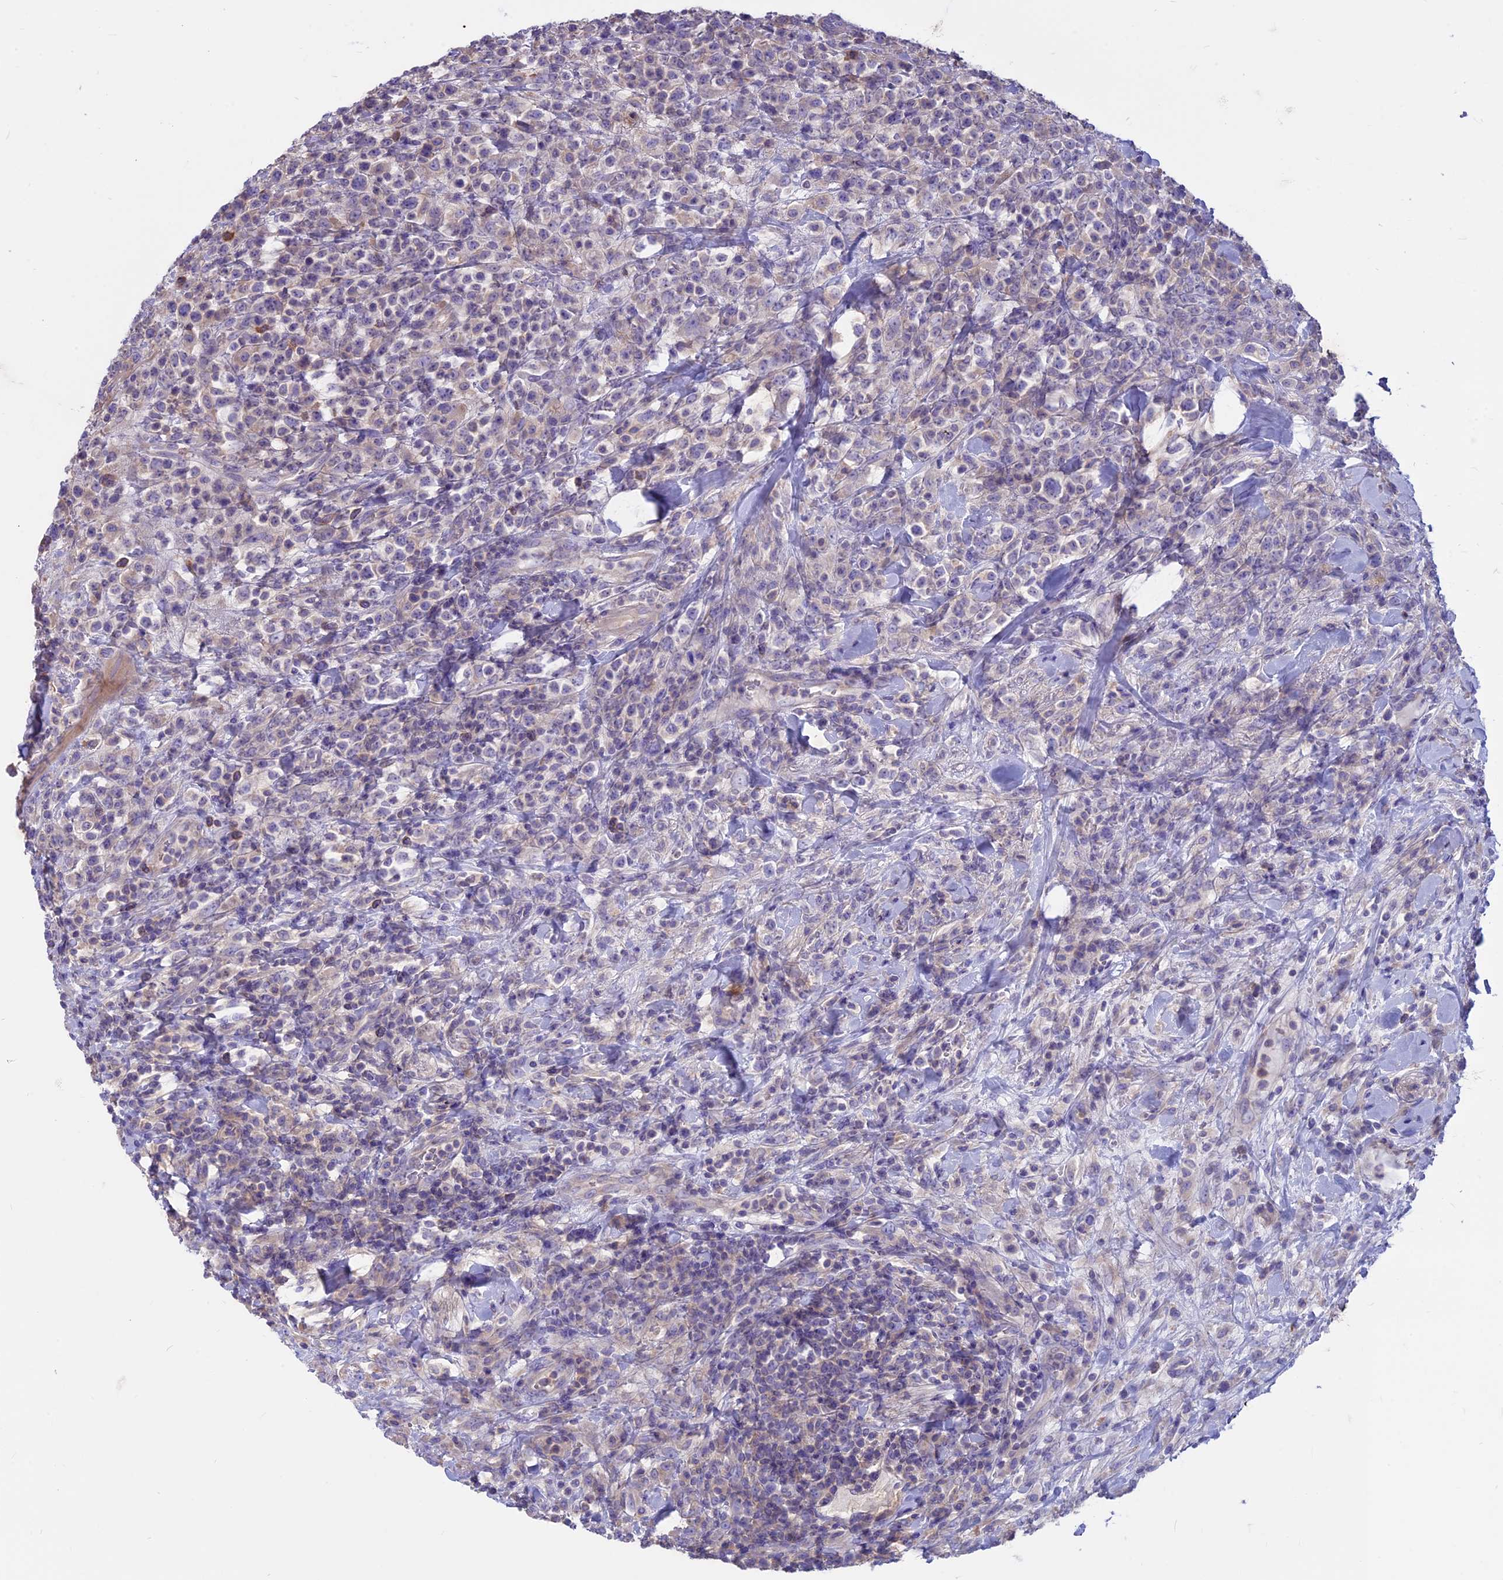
{"staining": {"intensity": "negative", "quantity": "none", "location": "none"}, "tissue": "lymphoma", "cell_type": "Tumor cells", "image_type": "cancer", "snomed": [{"axis": "morphology", "description": "Malignant lymphoma, non-Hodgkin's type, High grade"}, {"axis": "topography", "description": "Colon"}], "caption": "High-grade malignant lymphoma, non-Hodgkin's type was stained to show a protein in brown. There is no significant staining in tumor cells.", "gene": "CDAN1", "patient": {"sex": "female", "age": 53}}